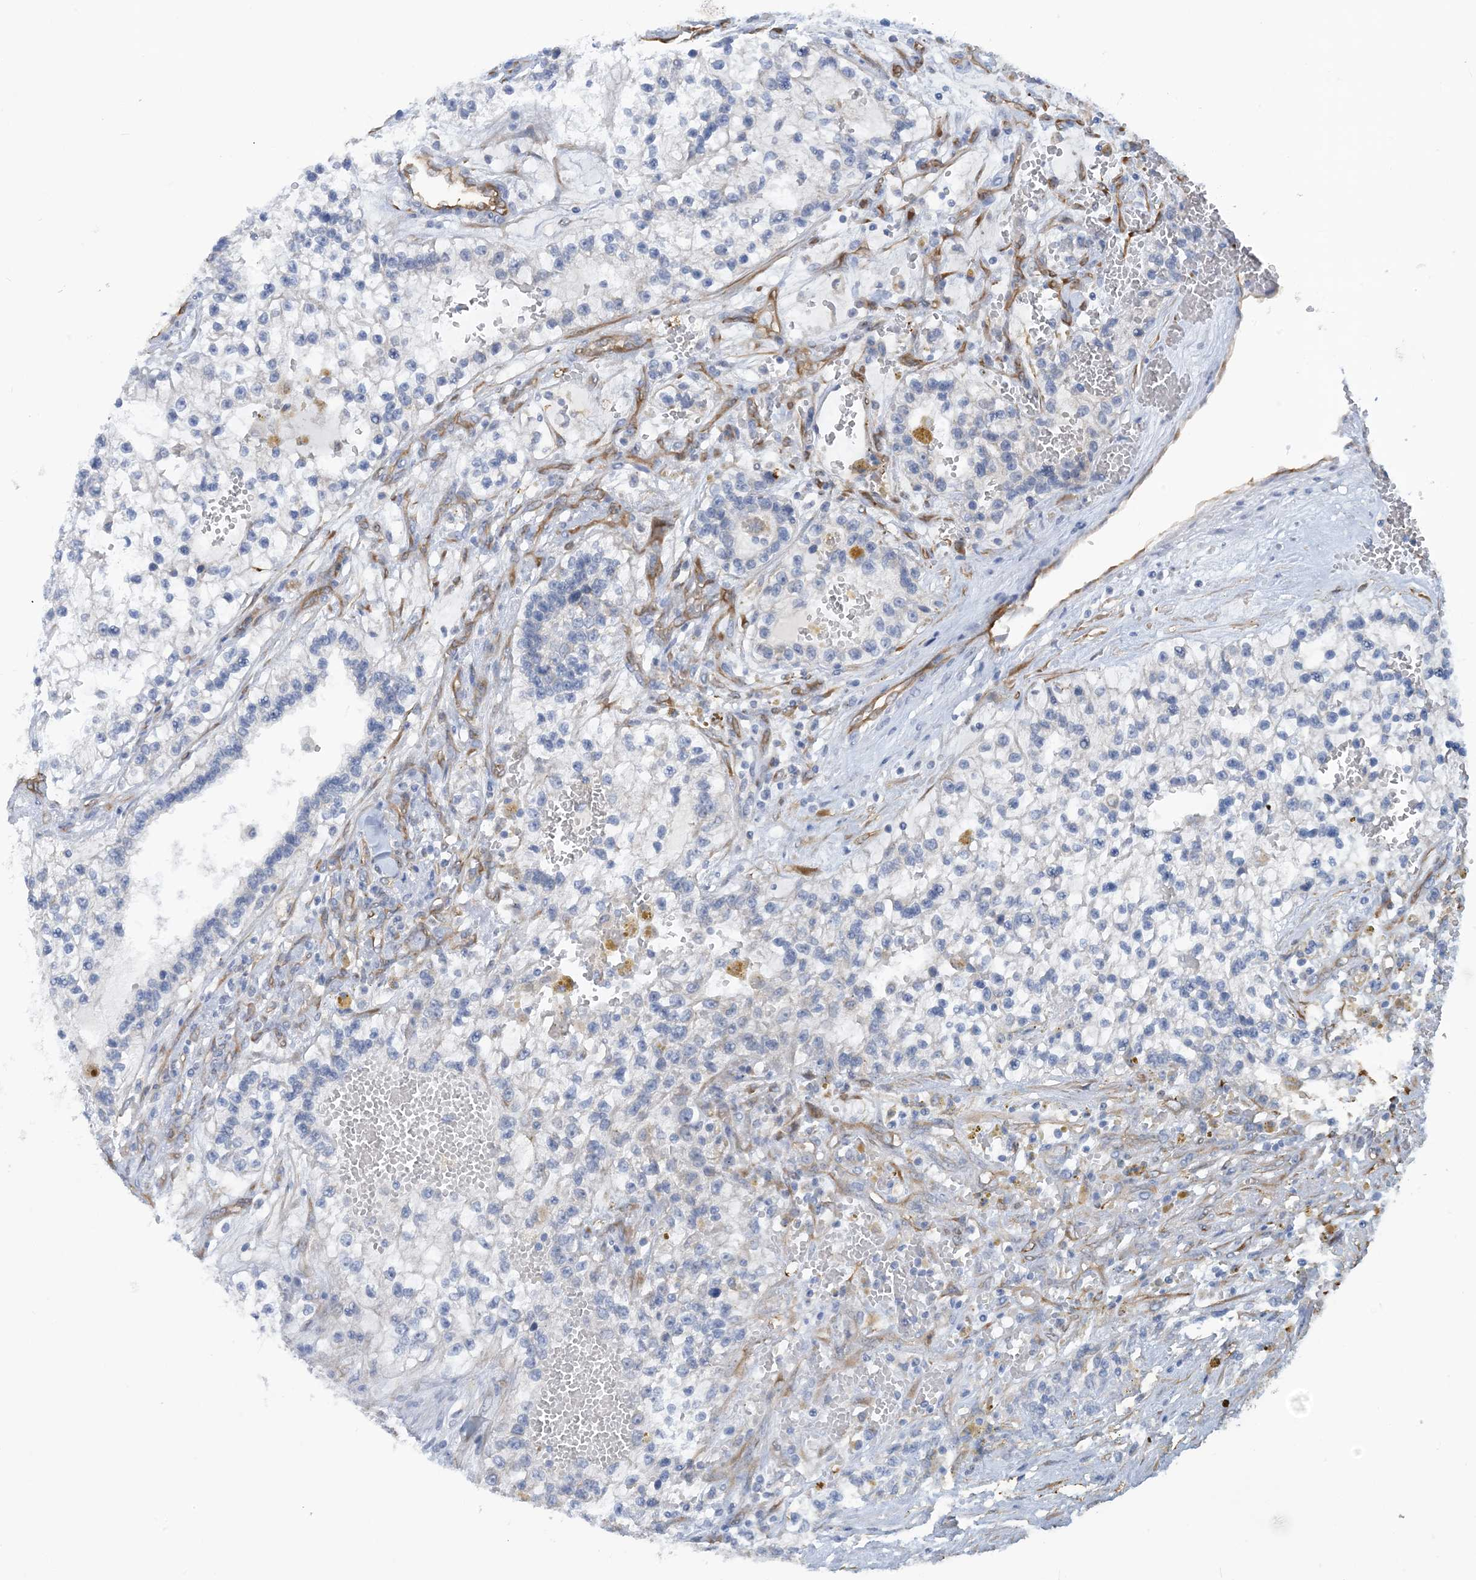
{"staining": {"intensity": "negative", "quantity": "none", "location": "none"}, "tissue": "renal cancer", "cell_type": "Tumor cells", "image_type": "cancer", "snomed": [{"axis": "morphology", "description": "Adenocarcinoma, NOS"}, {"axis": "topography", "description": "Kidney"}], "caption": "The histopathology image demonstrates no staining of tumor cells in renal adenocarcinoma.", "gene": "EIF2A", "patient": {"sex": "female", "age": 57}}